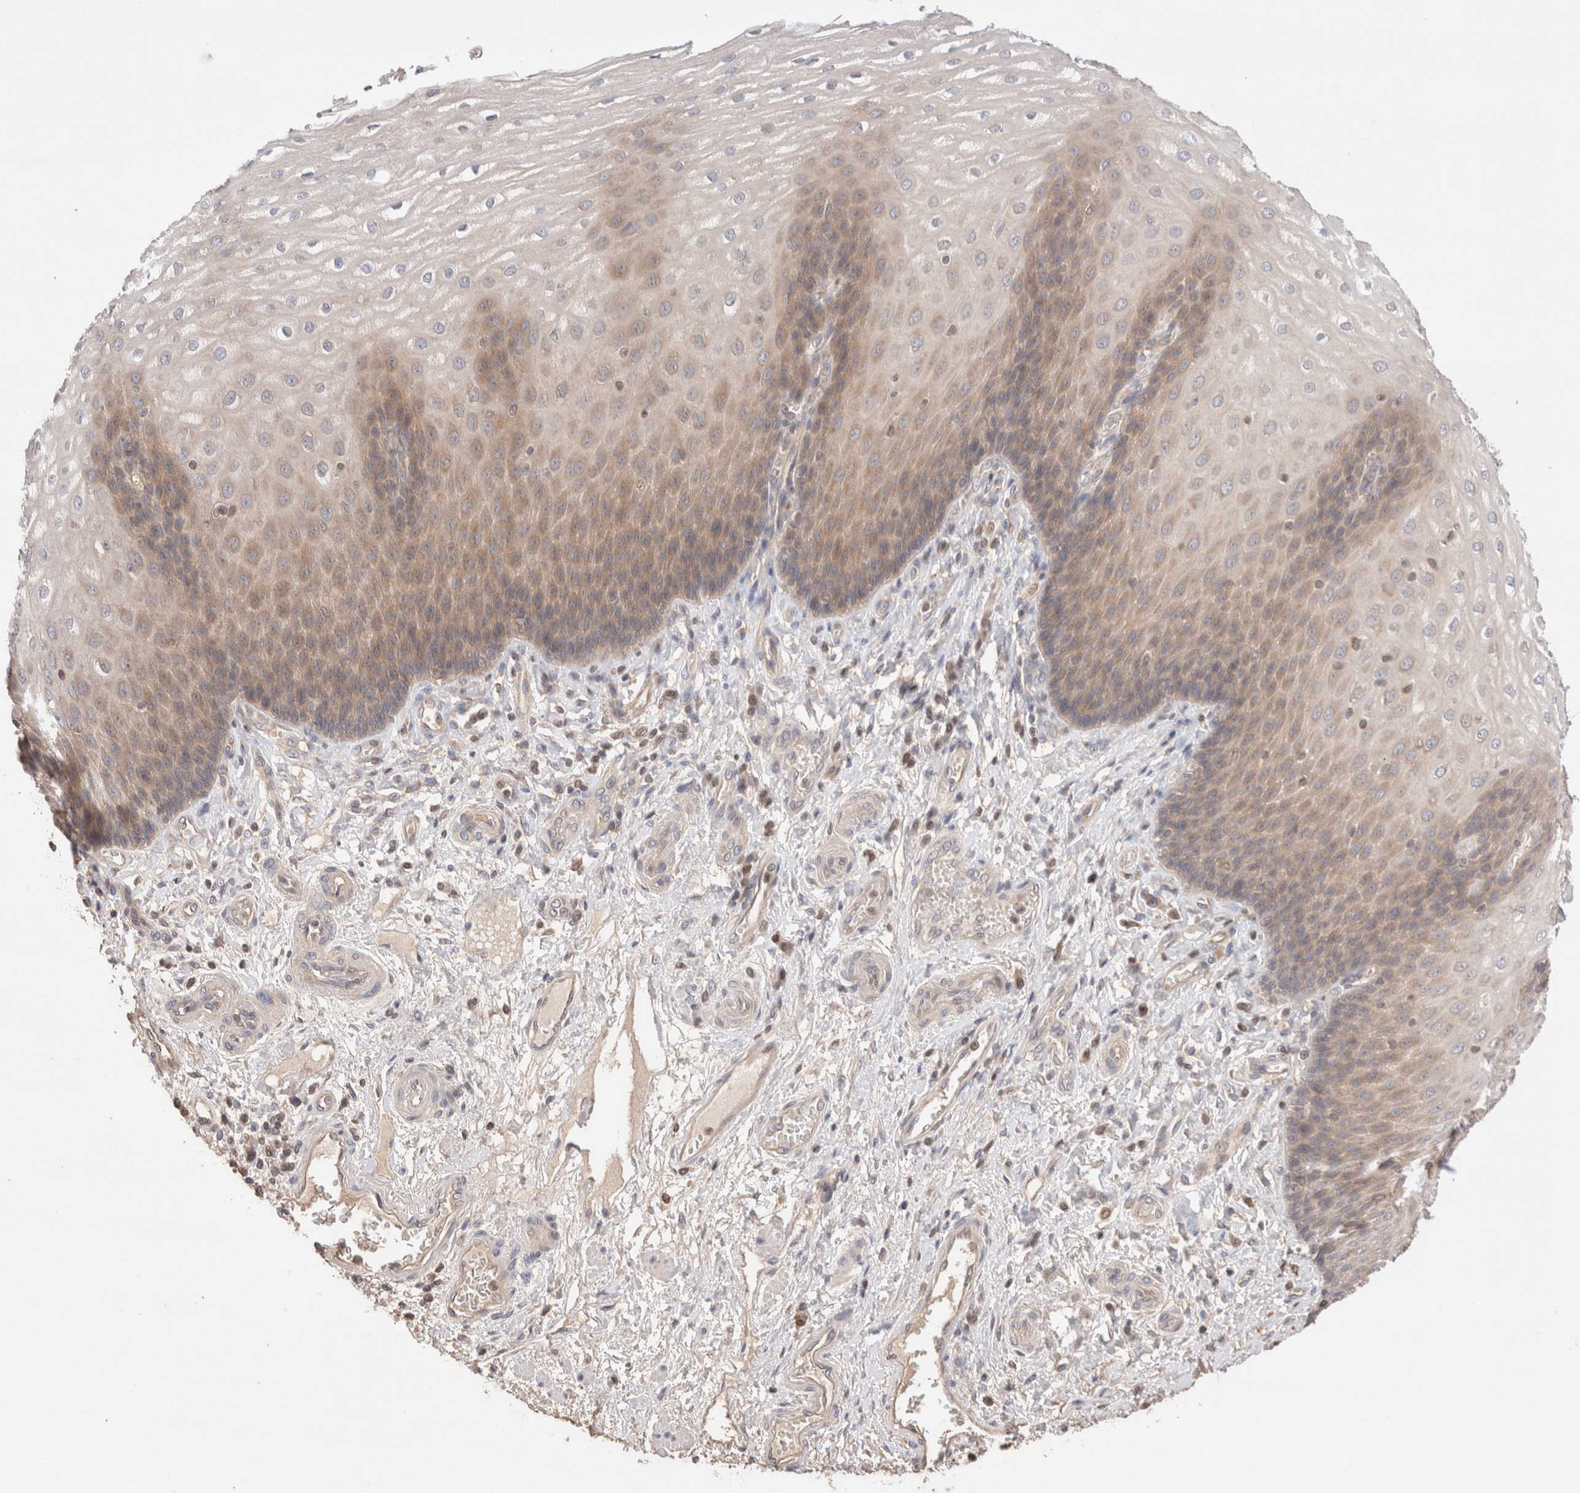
{"staining": {"intensity": "moderate", "quantity": "<25%", "location": "cytoplasmic/membranous"}, "tissue": "esophagus", "cell_type": "Squamous epithelial cells", "image_type": "normal", "snomed": [{"axis": "morphology", "description": "Normal tissue, NOS"}, {"axis": "topography", "description": "Esophagus"}], "caption": "Squamous epithelial cells demonstrate low levels of moderate cytoplasmic/membranous positivity in about <25% of cells in normal esophagus. (Stains: DAB in brown, nuclei in blue, Microscopy: brightfield microscopy at high magnification).", "gene": "SIKE1", "patient": {"sex": "male", "age": 54}}